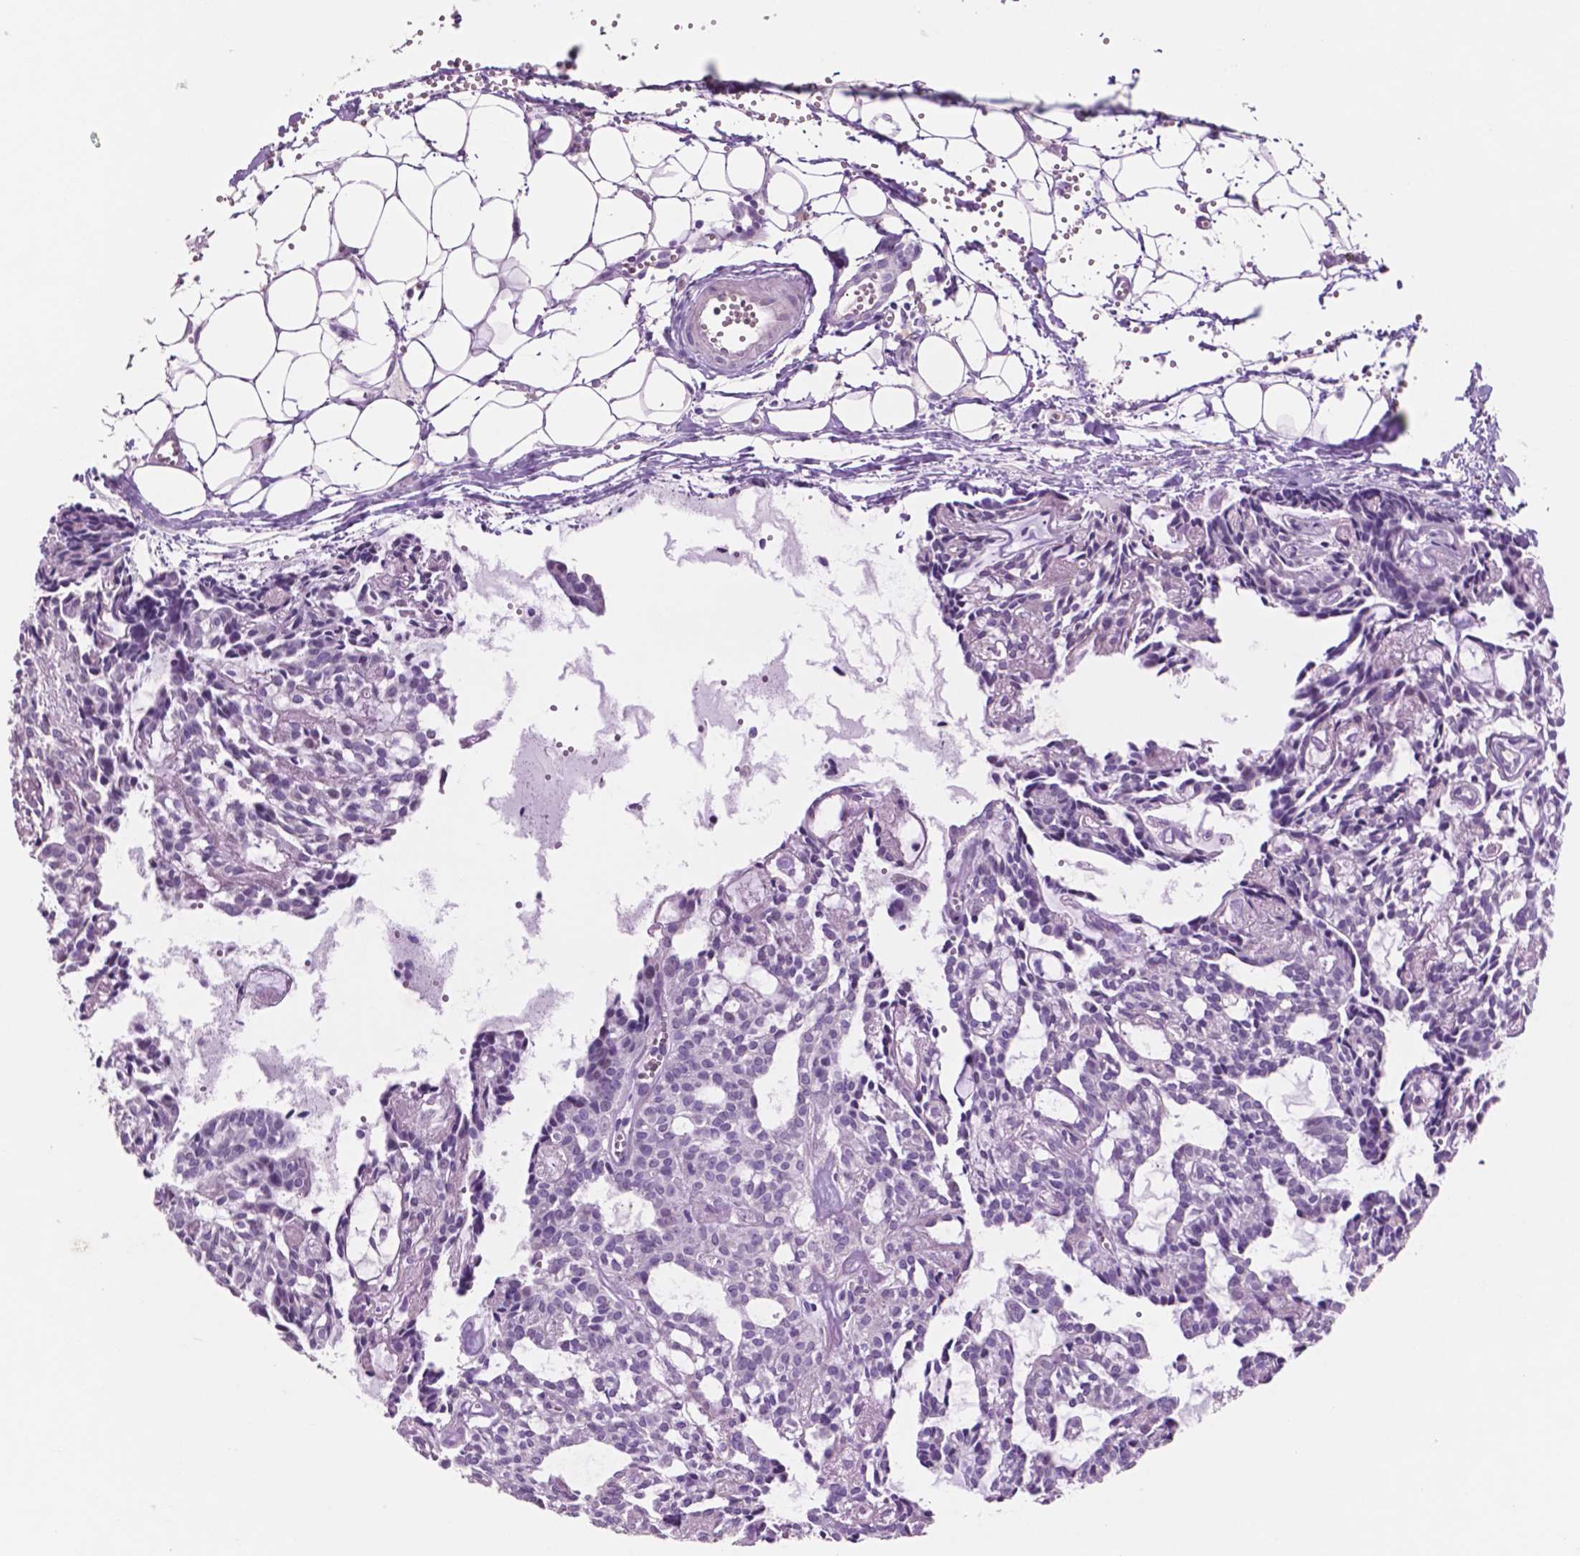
{"staining": {"intensity": "negative", "quantity": "none", "location": "none"}, "tissue": "head and neck cancer", "cell_type": "Tumor cells", "image_type": "cancer", "snomed": [{"axis": "morphology", "description": "Adenocarcinoma, NOS"}, {"axis": "topography", "description": "Head-Neck"}], "caption": "Immunohistochemistry (IHC) histopathology image of head and neck adenocarcinoma stained for a protein (brown), which displays no expression in tumor cells.", "gene": "IDO1", "patient": {"sex": "female", "age": 62}}